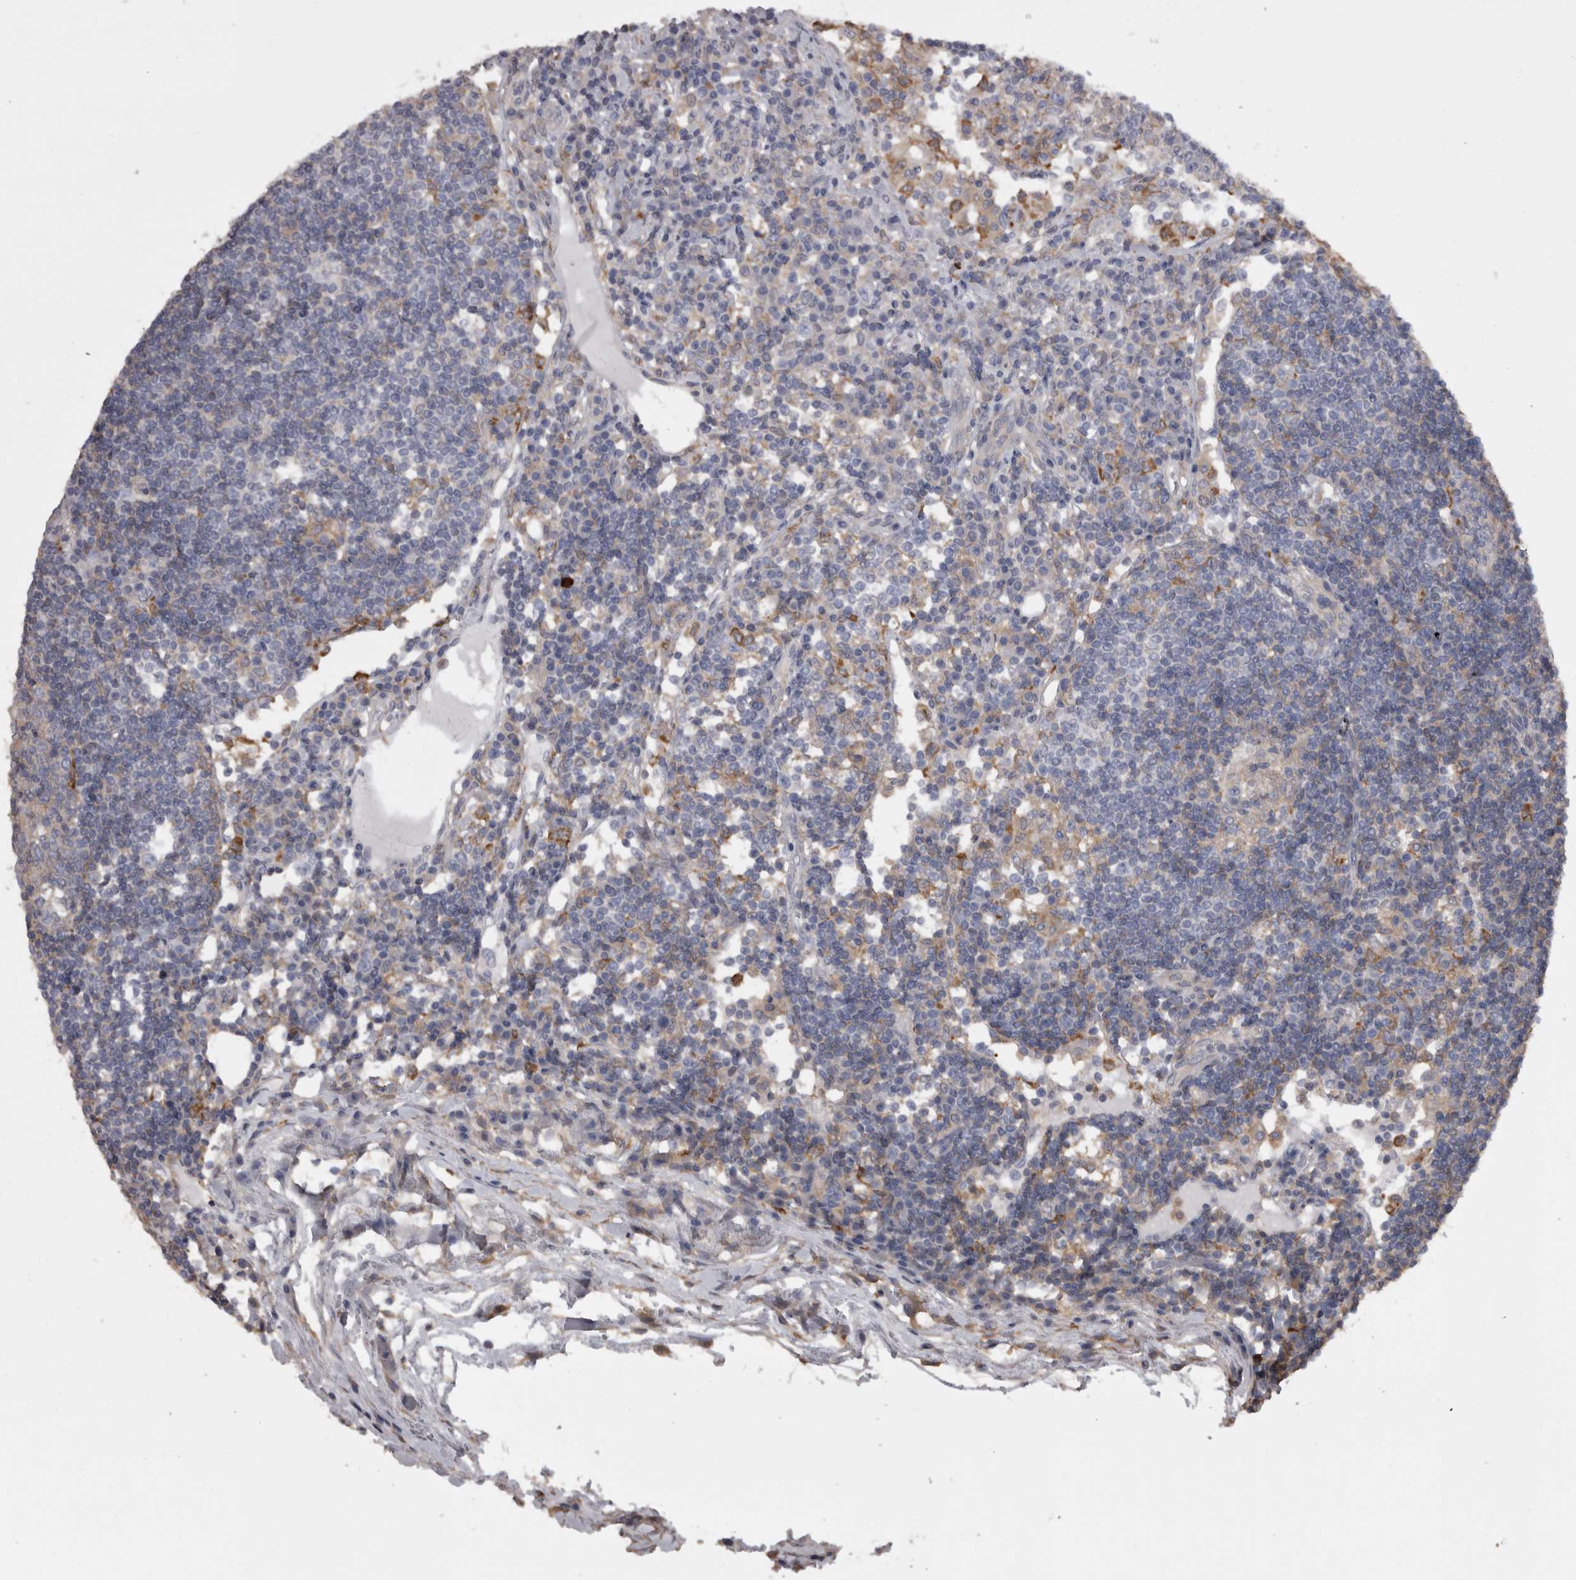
{"staining": {"intensity": "negative", "quantity": "none", "location": "none"}, "tissue": "lymph node", "cell_type": "Germinal center cells", "image_type": "normal", "snomed": [{"axis": "morphology", "description": "Normal tissue, NOS"}, {"axis": "topography", "description": "Lymph node"}], "caption": "IHC of benign human lymph node demonstrates no staining in germinal center cells.", "gene": "CAMK2D", "patient": {"sex": "female", "age": 53}}